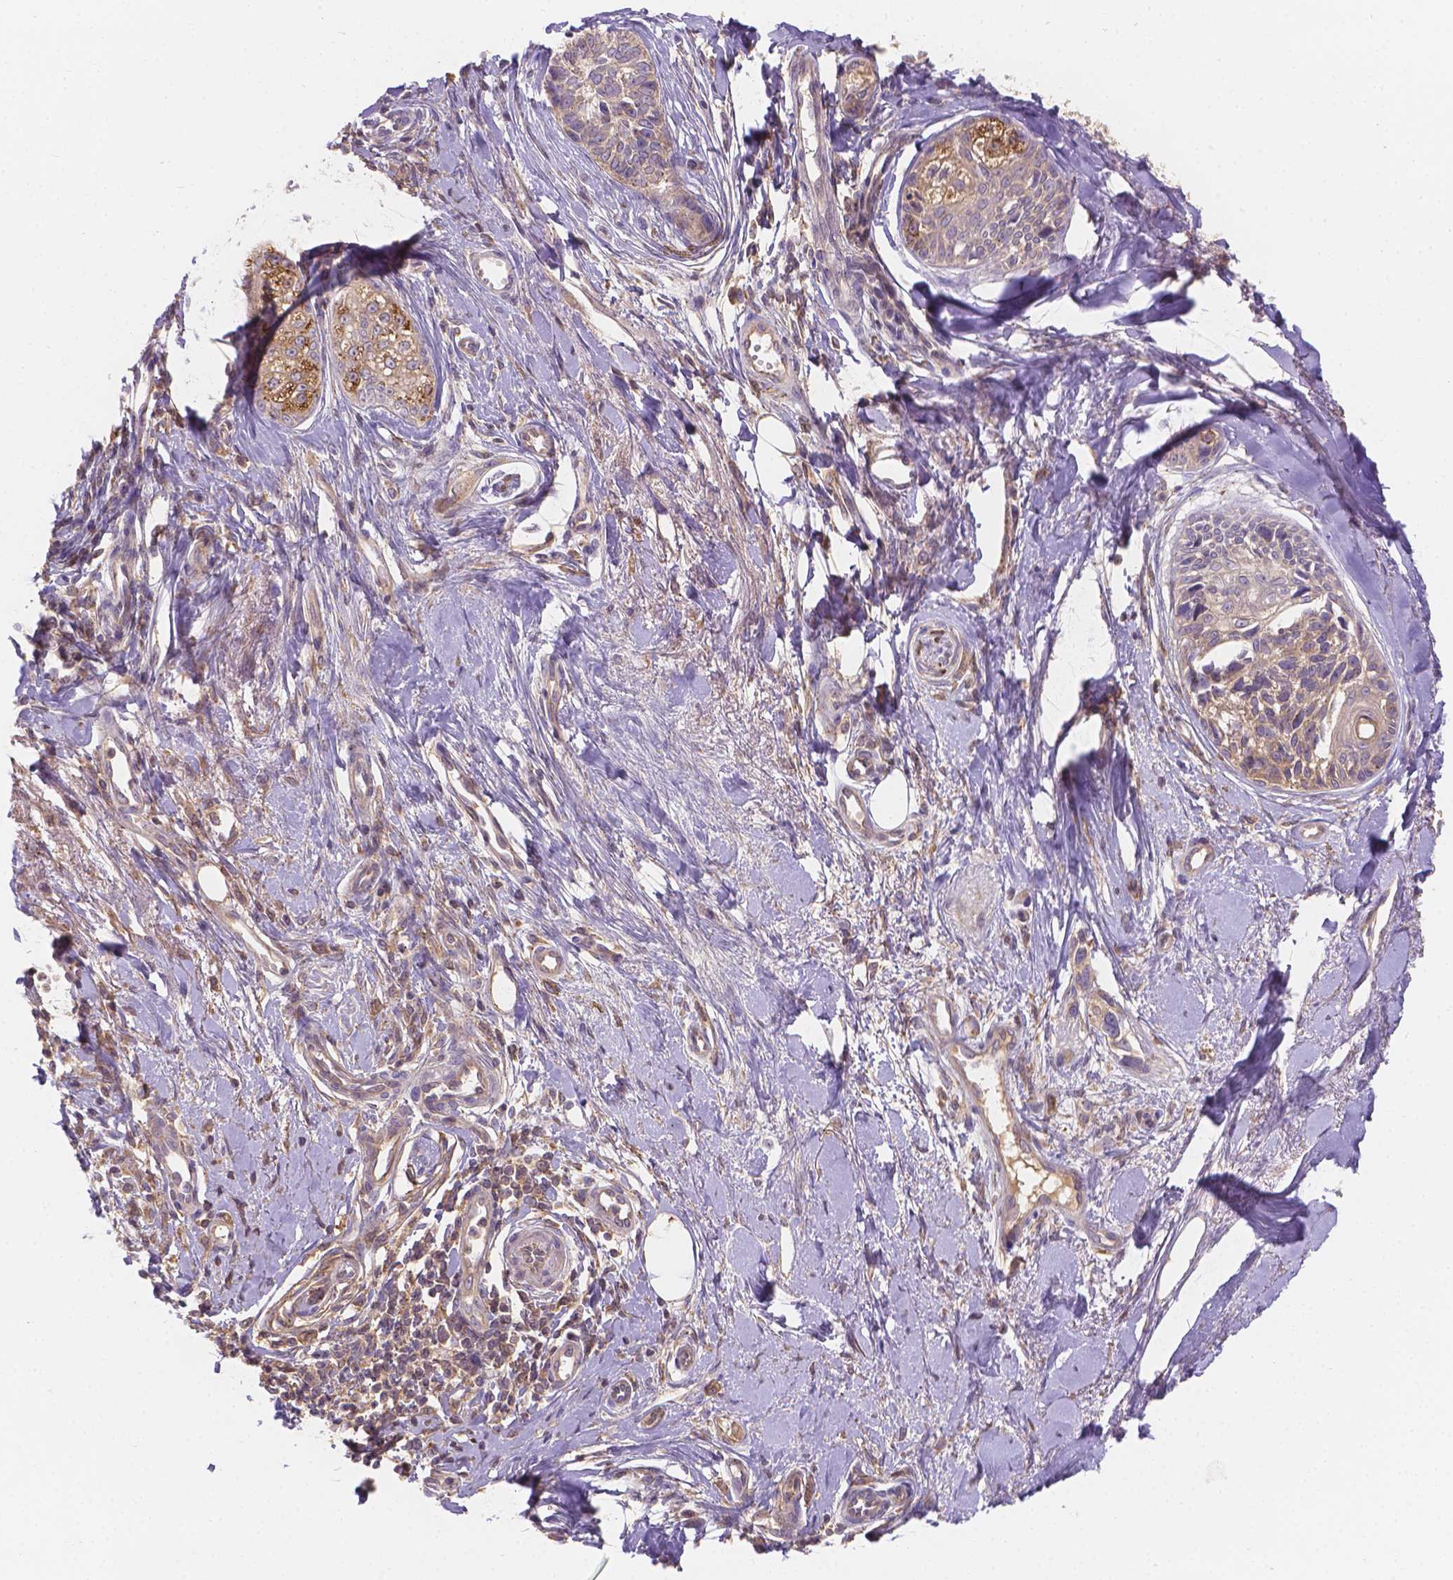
{"staining": {"intensity": "weak", "quantity": ">75%", "location": "cytoplasmic/membranous"}, "tissue": "melanoma", "cell_type": "Tumor cells", "image_type": "cancer", "snomed": [{"axis": "morphology", "description": "Malignant melanoma, NOS"}, {"axis": "topography", "description": "Skin"}], "caption": "An image showing weak cytoplasmic/membranous expression in approximately >75% of tumor cells in malignant melanoma, as visualized by brown immunohistochemical staining.", "gene": "CDK10", "patient": {"sex": "female", "age": 86}}